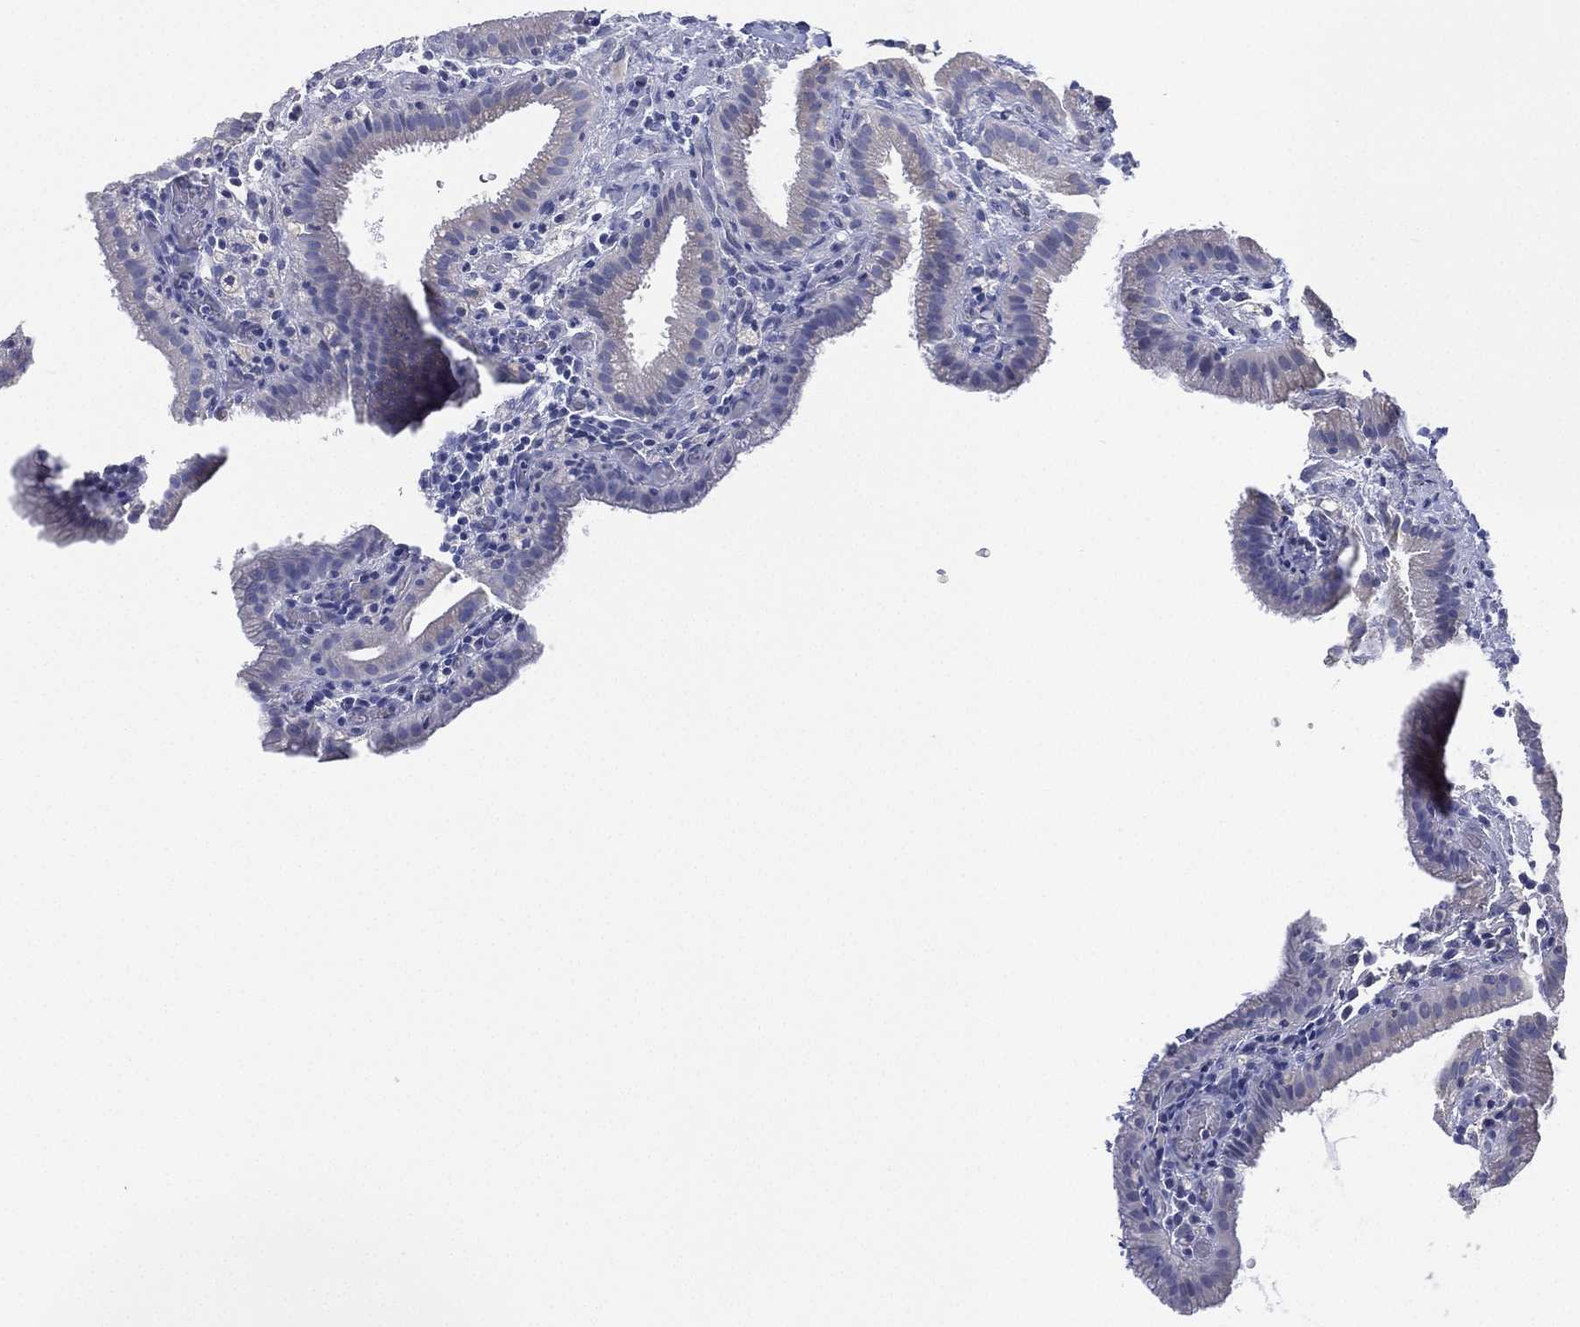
{"staining": {"intensity": "negative", "quantity": "none", "location": "none"}, "tissue": "gallbladder", "cell_type": "Glandular cells", "image_type": "normal", "snomed": [{"axis": "morphology", "description": "Normal tissue, NOS"}, {"axis": "topography", "description": "Gallbladder"}], "caption": "High power microscopy micrograph of an IHC image of normal gallbladder, revealing no significant expression in glandular cells.", "gene": "CYP2D6", "patient": {"sex": "male", "age": 62}}